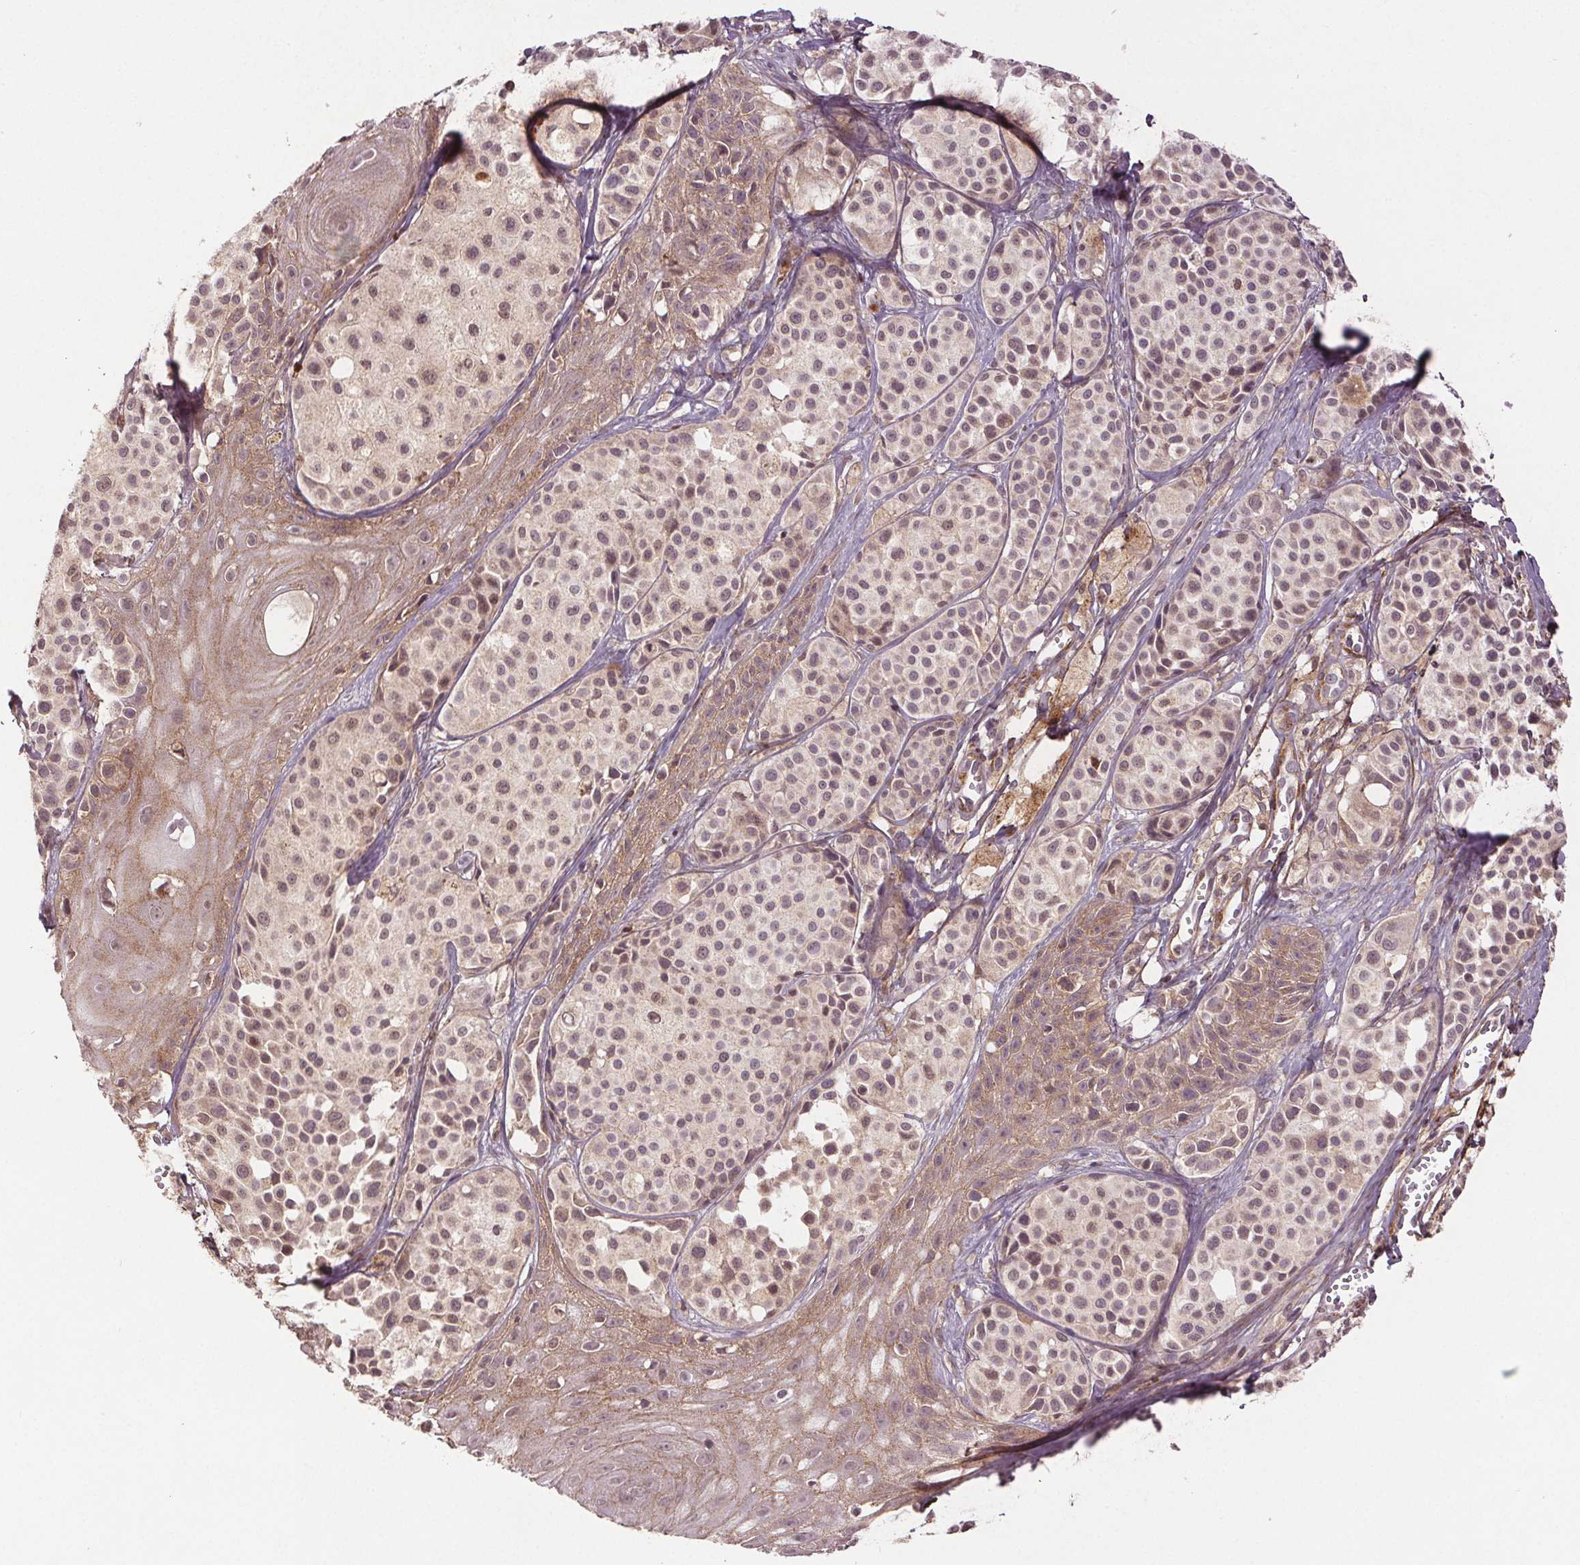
{"staining": {"intensity": "moderate", "quantity": "<25%", "location": "nuclear"}, "tissue": "melanoma", "cell_type": "Tumor cells", "image_type": "cancer", "snomed": [{"axis": "morphology", "description": "Malignant melanoma, NOS"}, {"axis": "topography", "description": "Skin"}], "caption": "The image demonstrates staining of melanoma, revealing moderate nuclear protein staining (brown color) within tumor cells.", "gene": "EPHB3", "patient": {"sex": "male", "age": 77}}